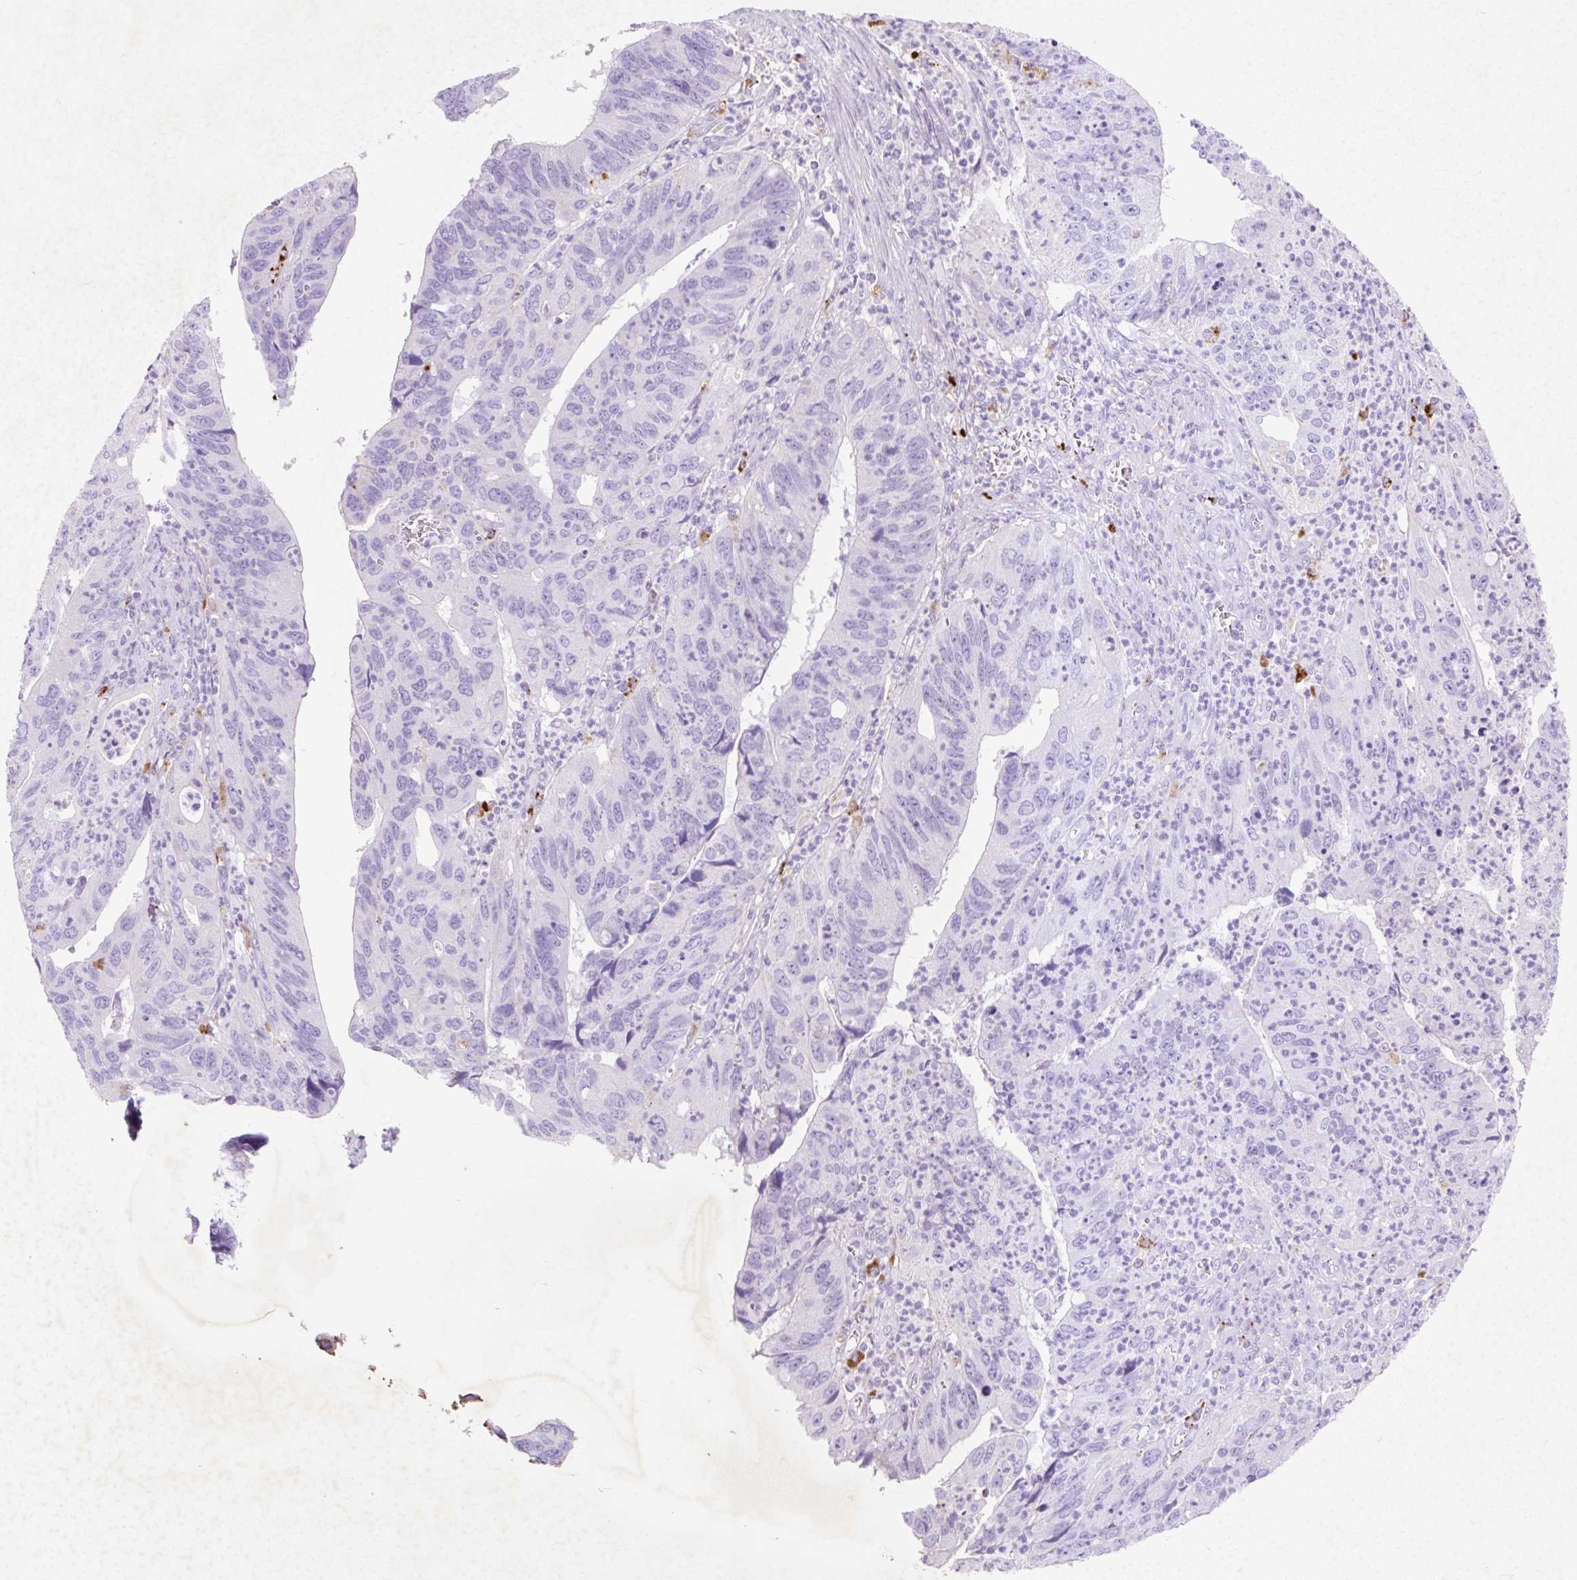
{"staining": {"intensity": "negative", "quantity": "none", "location": "none"}, "tissue": "stomach cancer", "cell_type": "Tumor cells", "image_type": "cancer", "snomed": [{"axis": "morphology", "description": "Adenocarcinoma, NOS"}, {"axis": "topography", "description": "Stomach"}], "caption": "Protein analysis of stomach cancer exhibits no significant positivity in tumor cells.", "gene": "HEXA", "patient": {"sex": "male", "age": 59}}